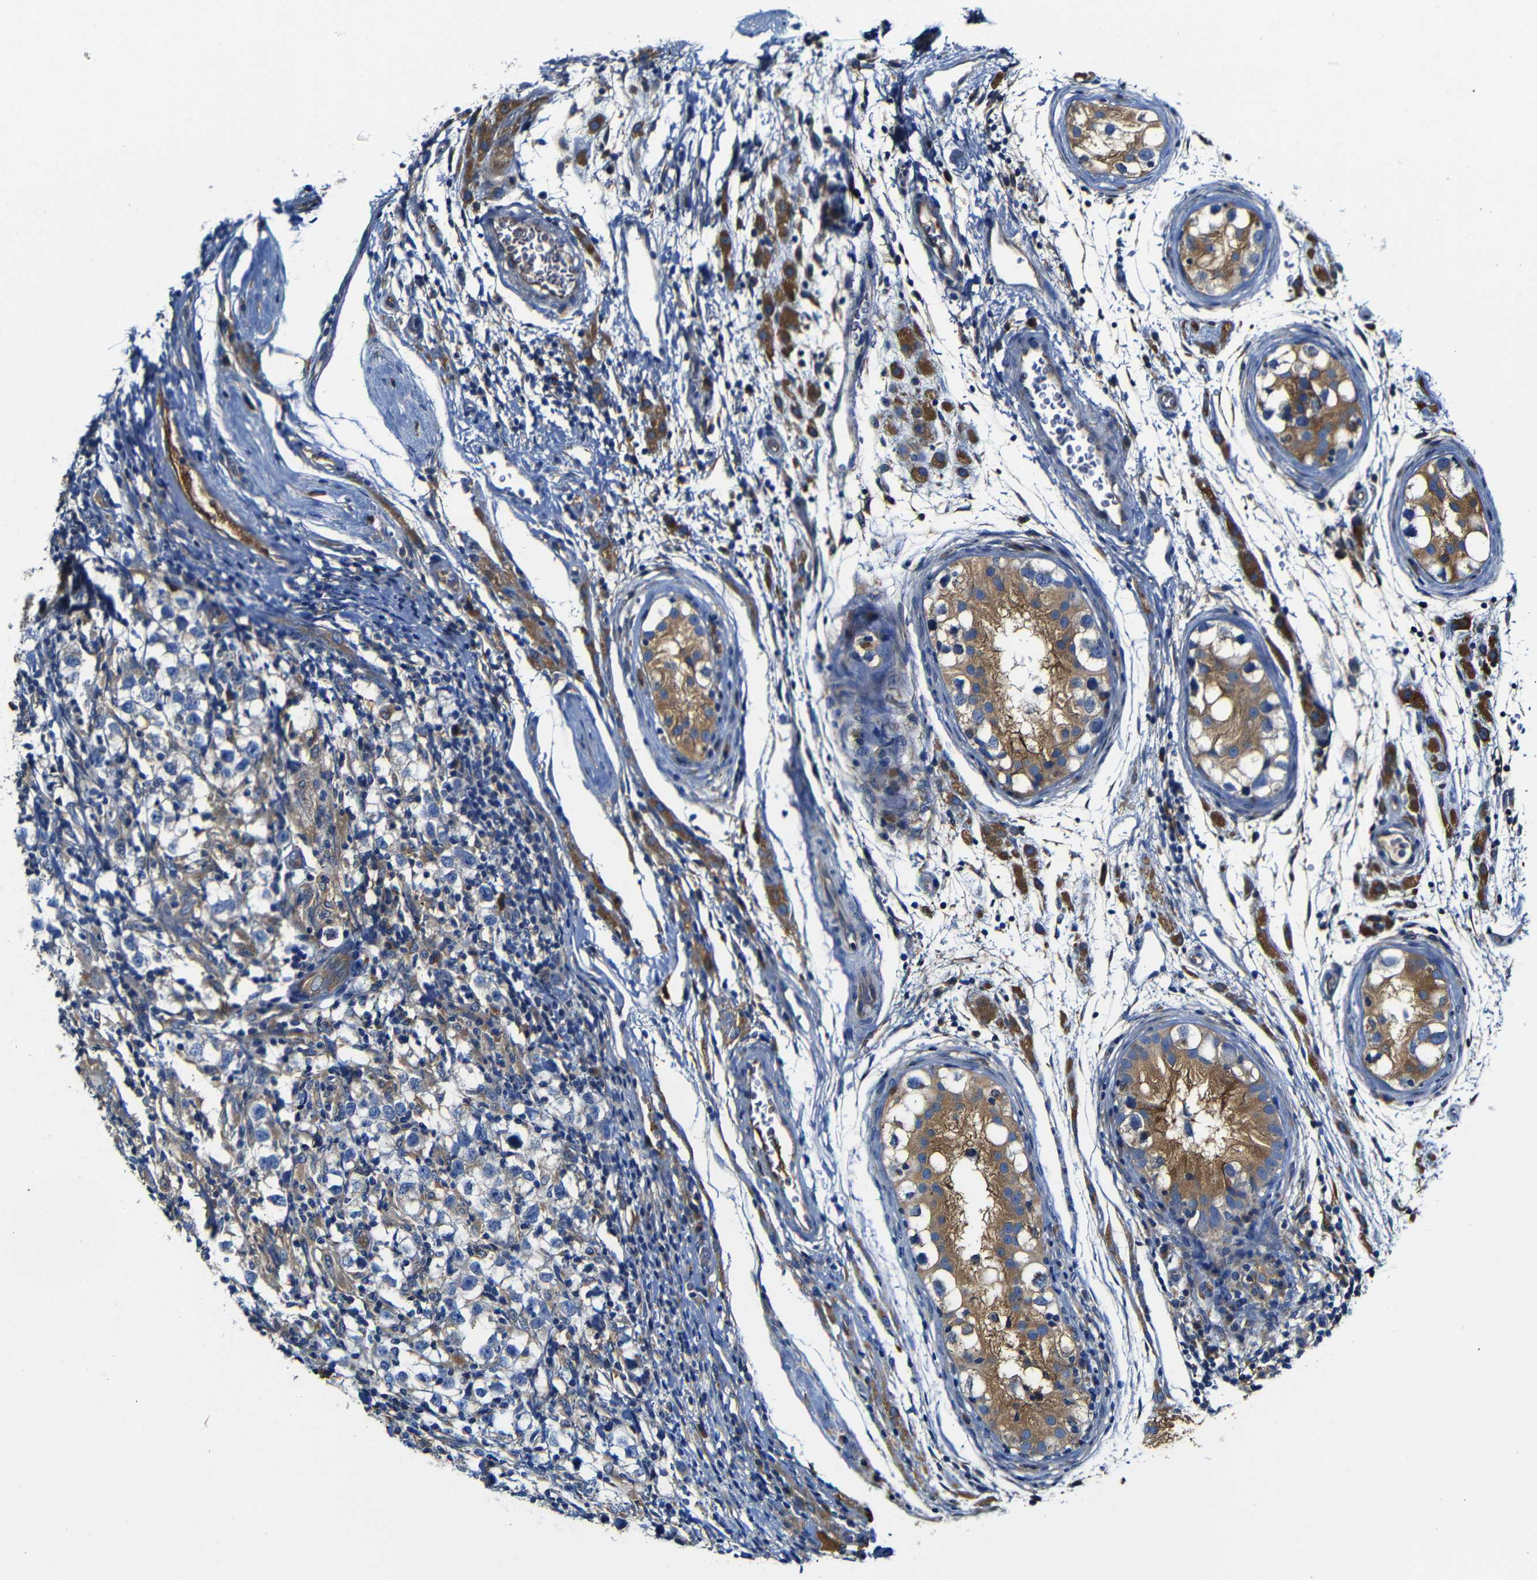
{"staining": {"intensity": "negative", "quantity": "none", "location": "none"}, "tissue": "testis cancer", "cell_type": "Tumor cells", "image_type": "cancer", "snomed": [{"axis": "morphology", "description": "Carcinoma, Embryonal, NOS"}, {"axis": "topography", "description": "Testis"}], "caption": "The image exhibits no staining of tumor cells in embryonal carcinoma (testis). Brightfield microscopy of immunohistochemistry (IHC) stained with DAB (3,3'-diaminobenzidine) (brown) and hematoxylin (blue), captured at high magnification.", "gene": "CLCC1", "patient": {"sex": "male", "age": 21}}